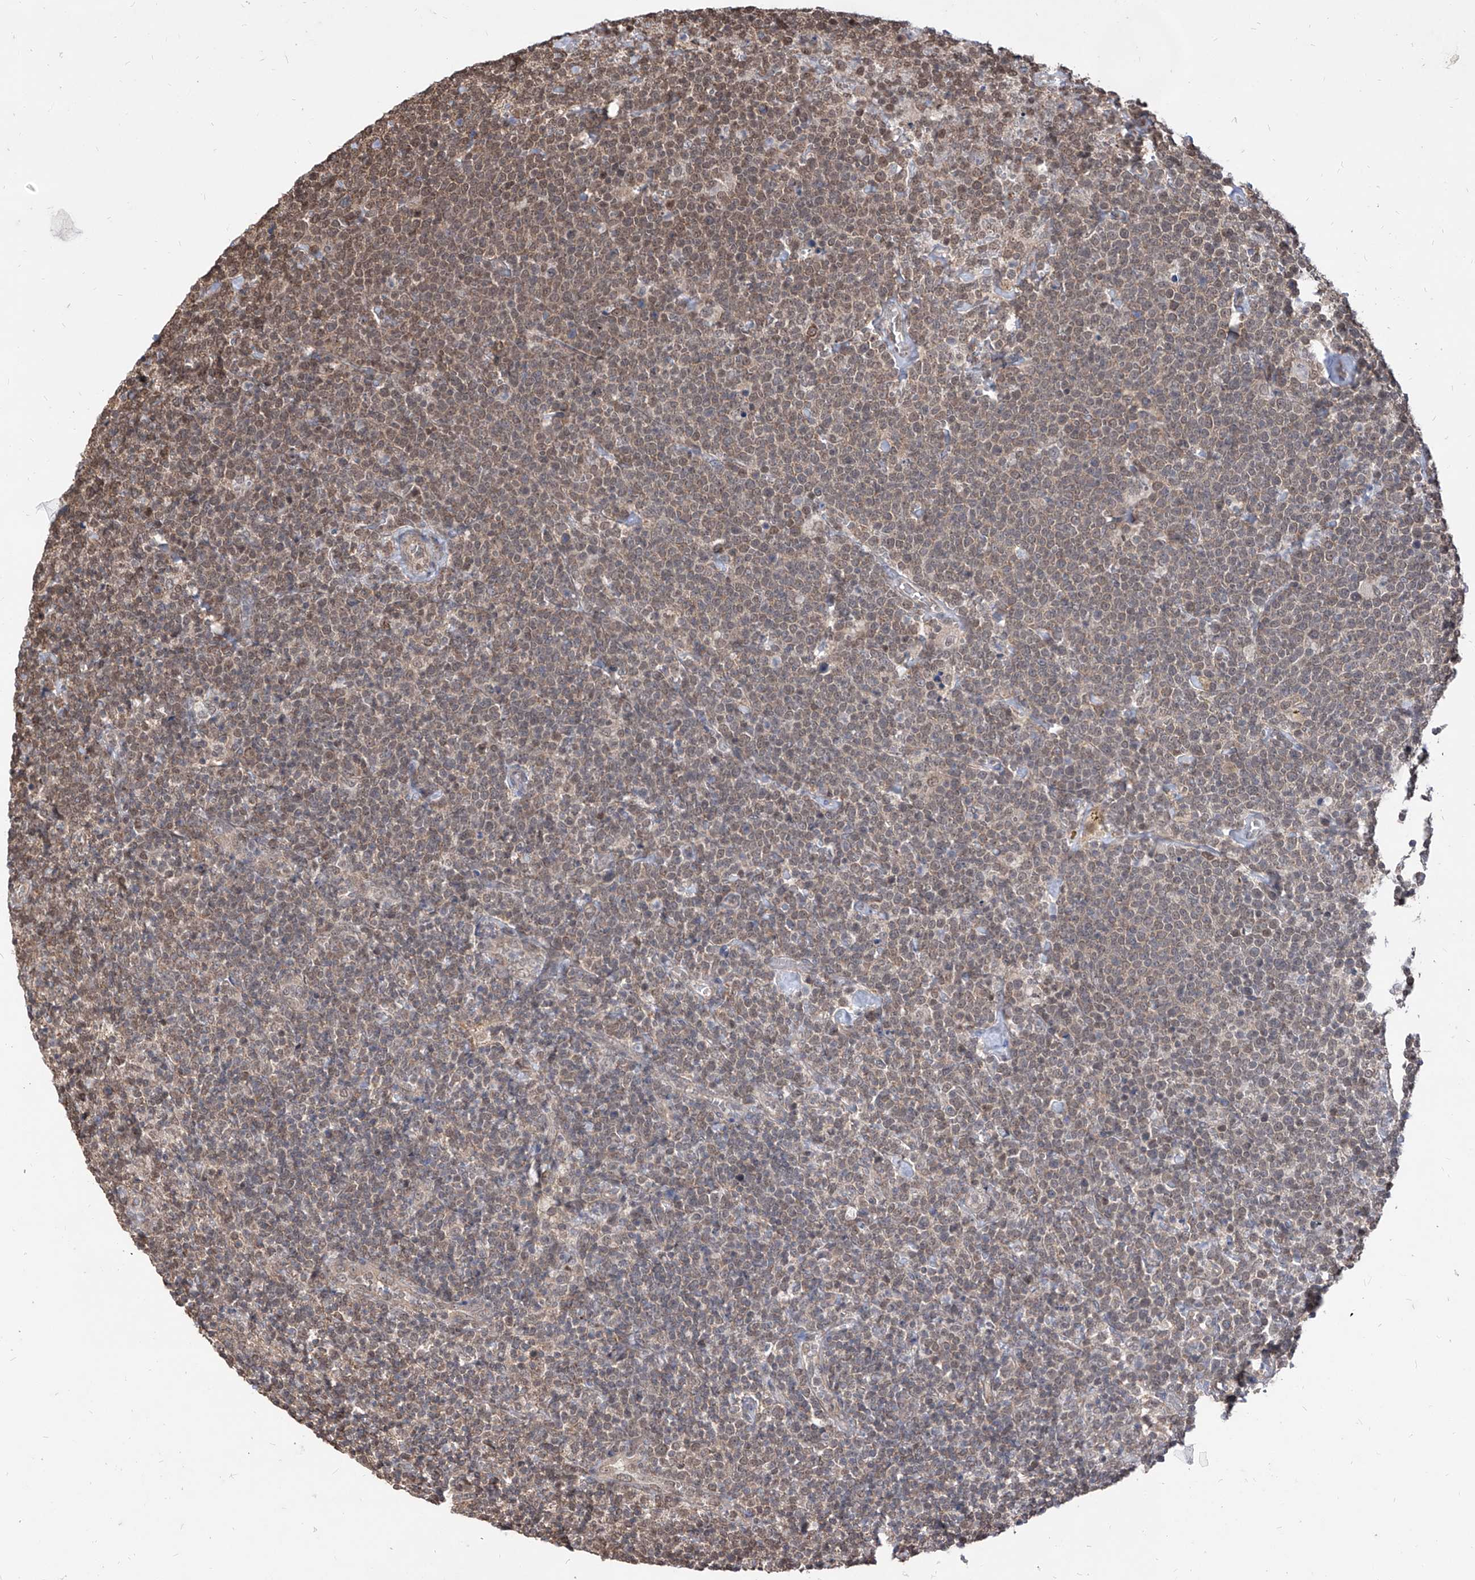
{"staining": {"intensity": "weak", "quantity": "25%-75%", "location": "cytoplasmic/membranous,nuclear"}, "tissue": "lymphoma", "cell_type": "Tumor cells", "image_type": "cancer", "snomed": [{"axis": "morphology", "description": "Malignant lymphoma, non-Hodgkin's type, High grade"}, {"axis": "topography", "description": "Lymph node"}], "caption": "Immunohistochemical staining of human high-grade malignant lymphoma, non-Hodgkin's type demonstrates low levels of weak cytoplasmic/membranous and nuclear protein staining in approximately 25%-75% of tumor cells.", "gene": "C8orf82", "patient": {"sex": "male", "age": 61}}